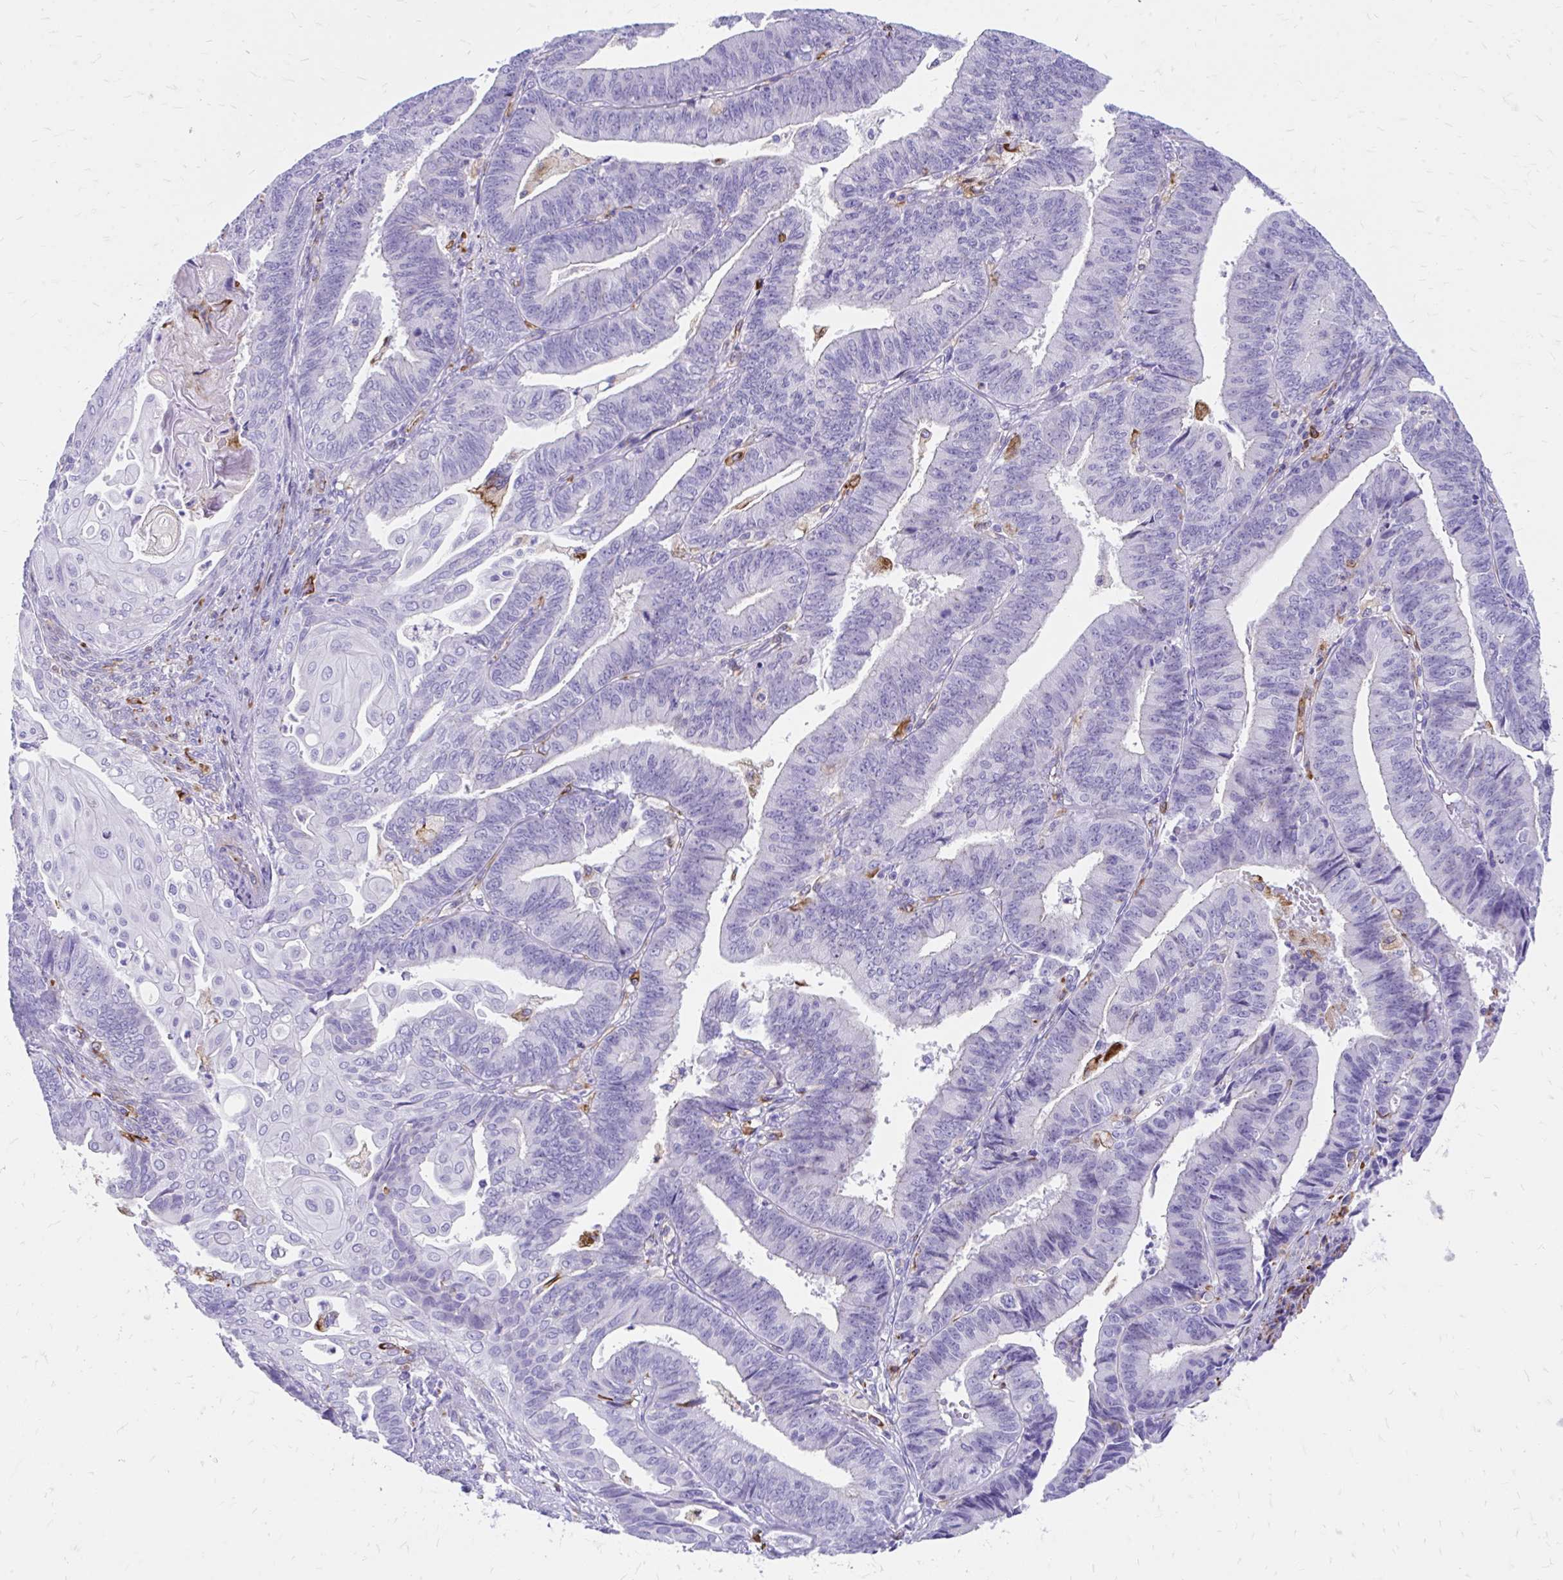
{"staining": {"intensity": "negative", "quantity": "none", "location": "none"}, "tissue": "endometrial cancer", "cell_type": "Tumor cells", "image_type": "cancer", "snomed": [{"axis": "morphology", "description": "Adenocarcinoma, NOS"}, {"axis": "topography", "description": "Endometrium"}], "caption": "DAB immunohistochemical staining of human adenocarcinoma (endometrial) reveals no significant expression in tumor cells. The staining was performed using DAB to visualize the protein expression in brown, while the nuclei were stained in blue with hematoxylin (Magnification: 20x).", "gene": "ZNF699", "patient": {"sex": "female", "age": 73}}